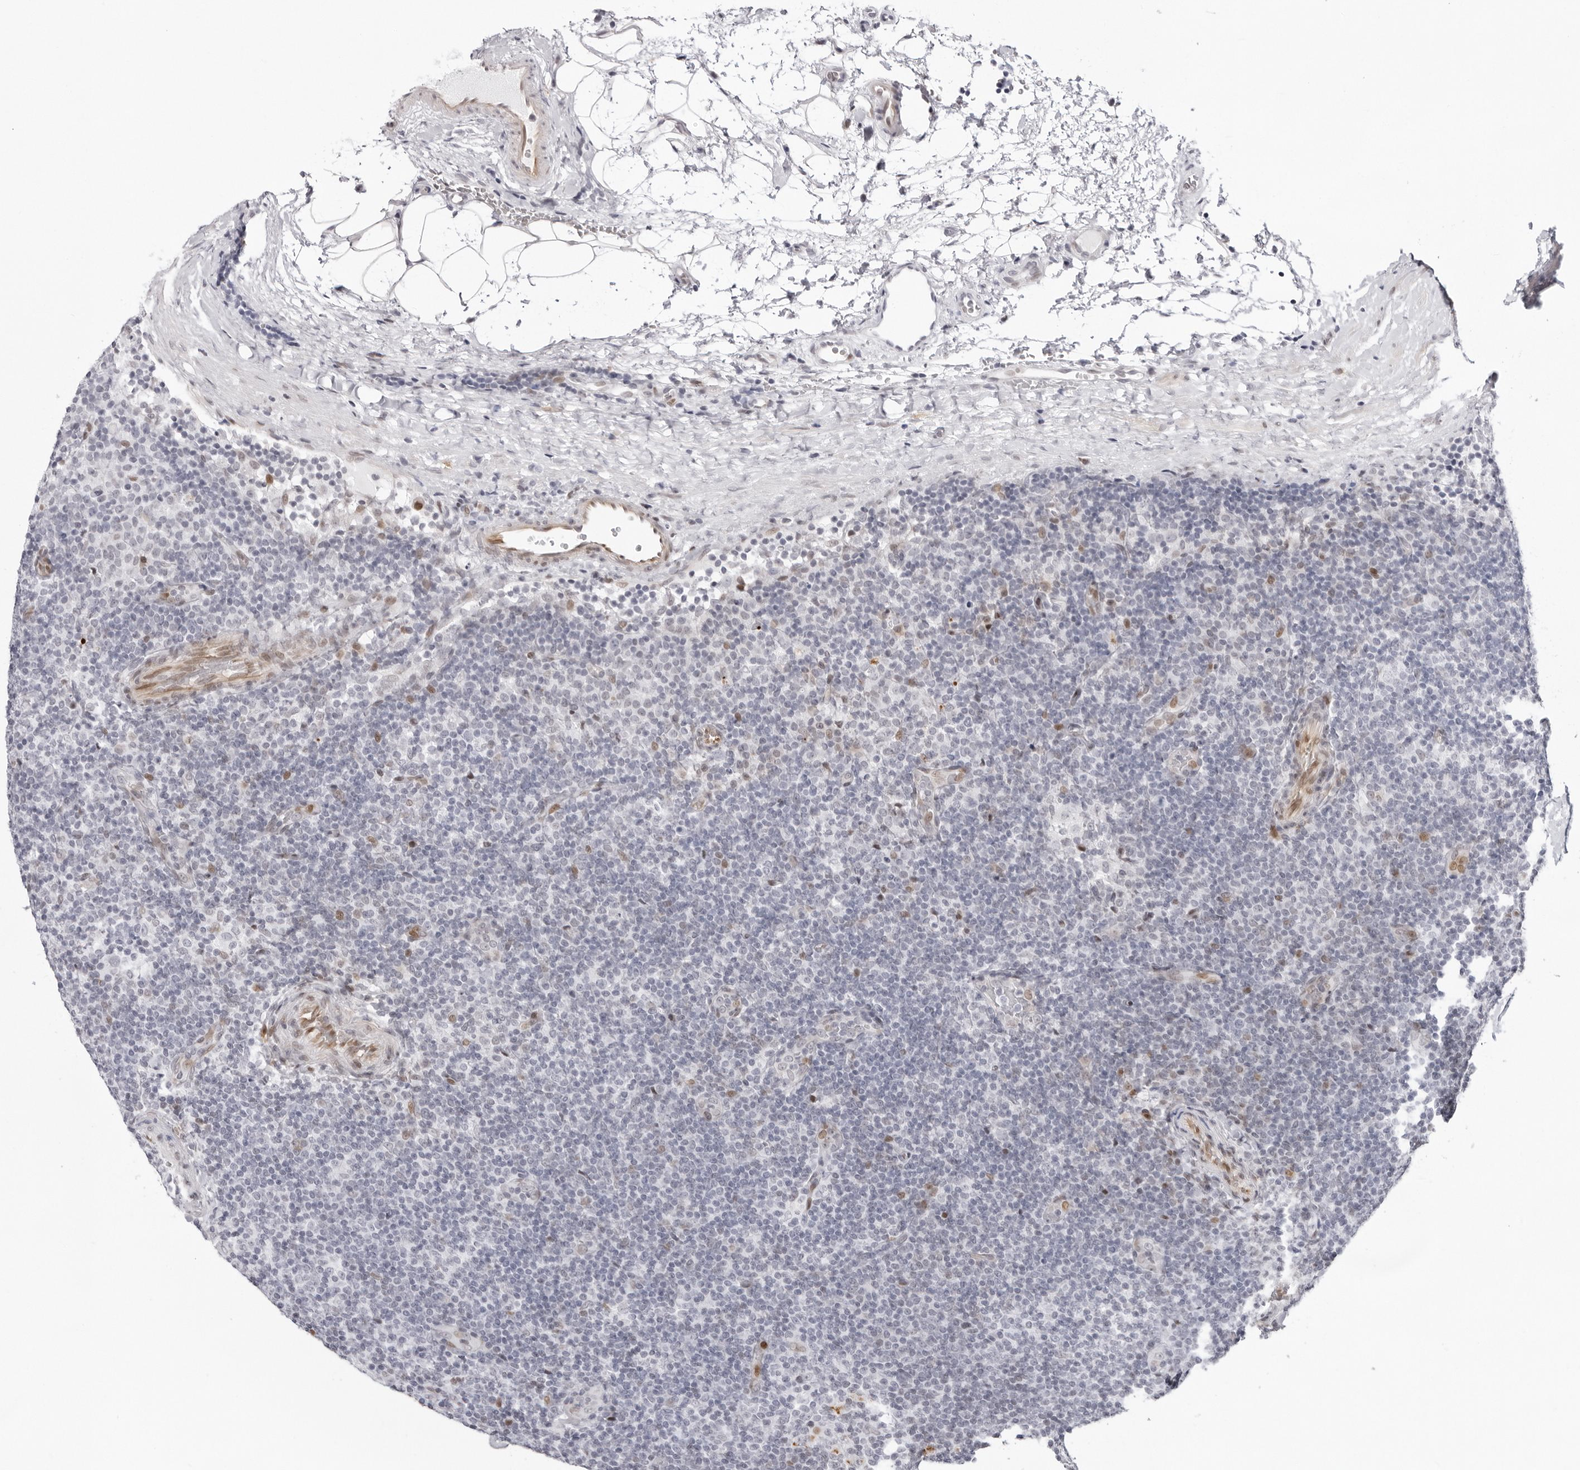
{"staining": {"intensity": "negative", "quantity": "none", "location": "none"}, "tissue": "lymphoma", "cell_type": "Tumor cells", "image_type": "cancer", "snomed": [{"axis": "morphology", "description": "Hodgkin's disease, NOS"}, {"axis": "topography", "description": "Lymph node"}], "caption": "High magnification brightfield microscopy of lymphoma stained with DAB (brown) and counterstained with hematoxylin (blue): tumor cells show no significant staining.", "gene": "NTPCR", "patient": {"sex": "female", "age": 57}}